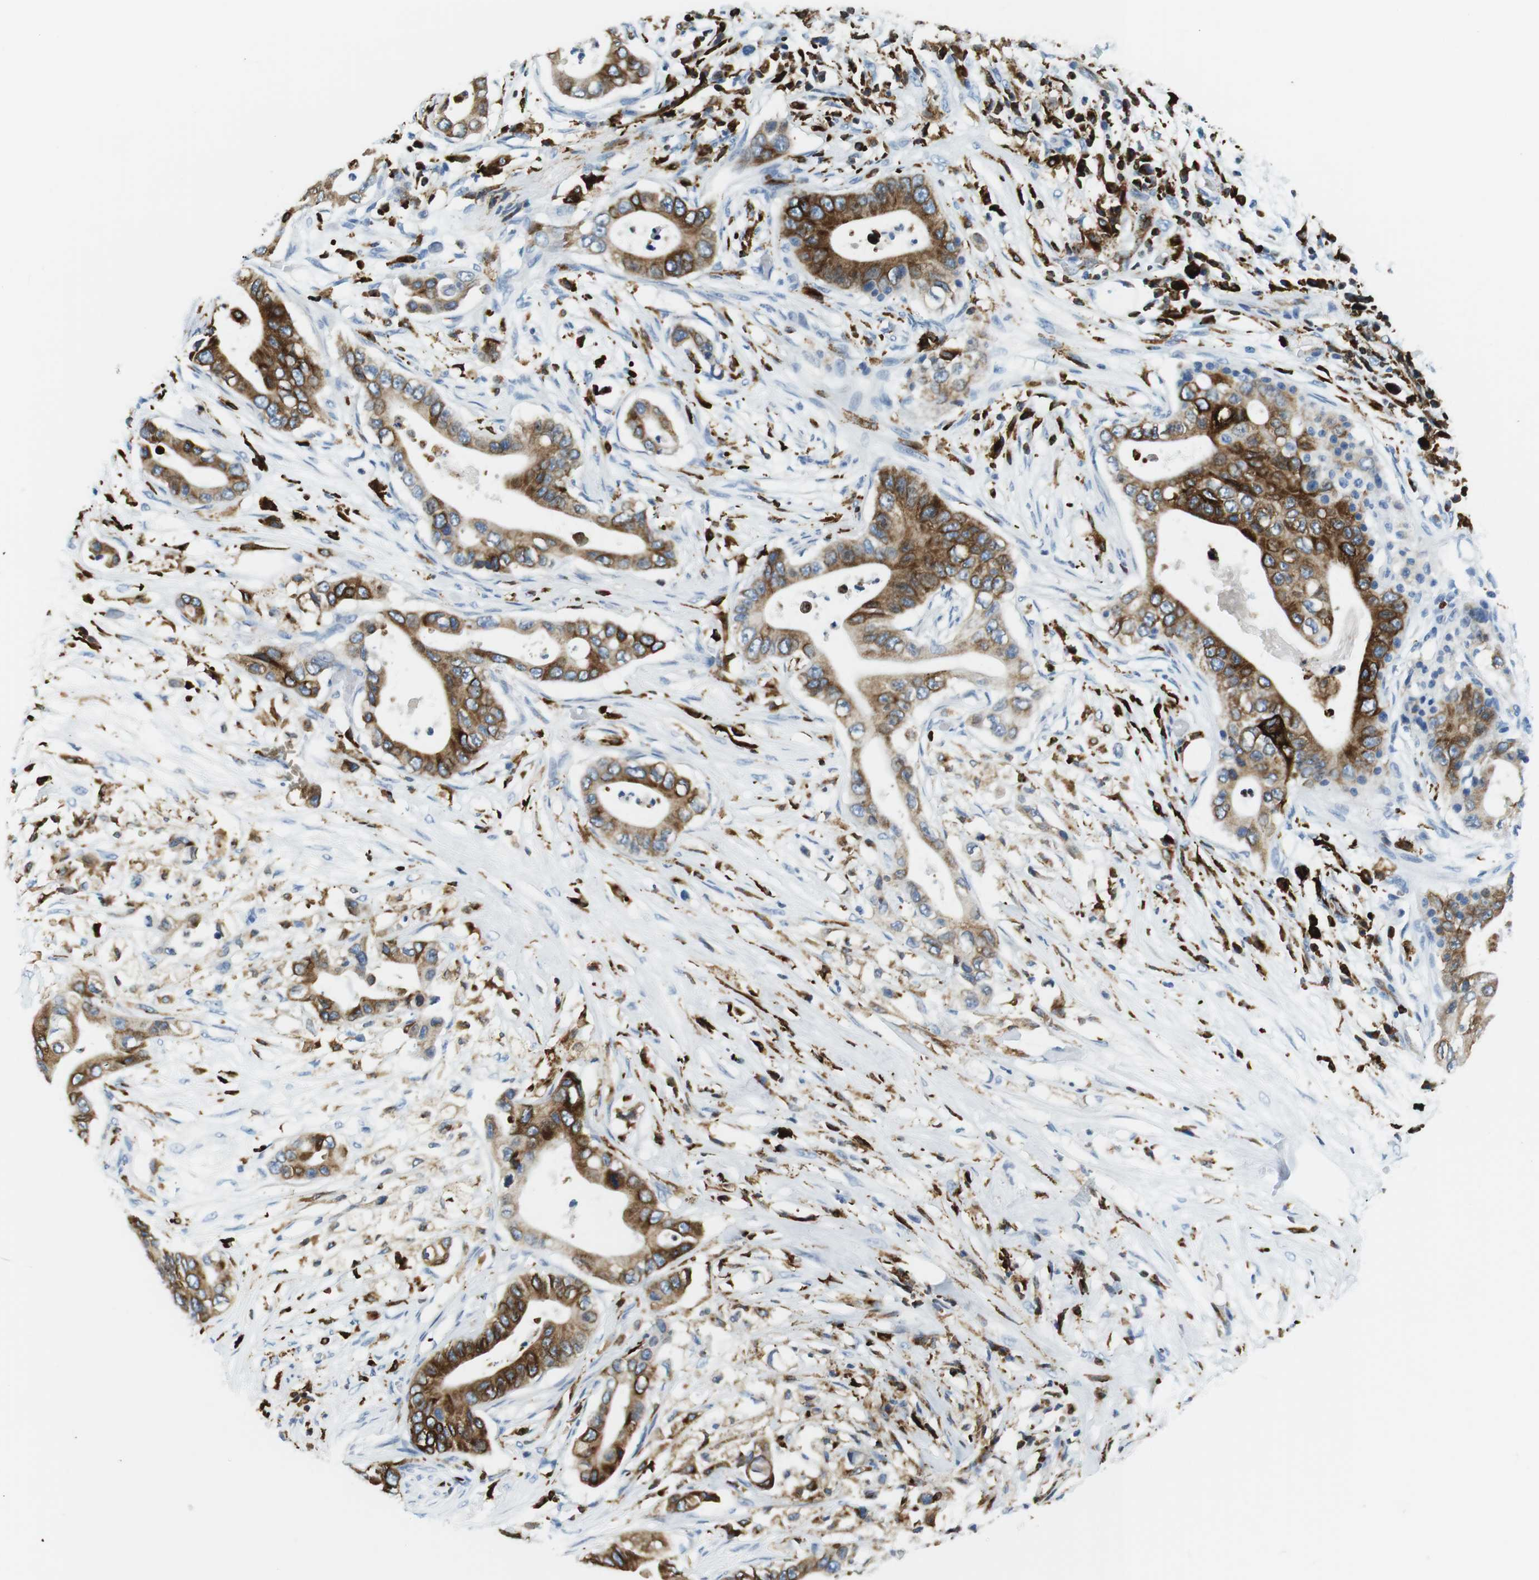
{"staining": {"intensity": "moderate", "quantity": "25%-75%", "location": "cytoplasmic/membranous"}, "tissue": "pancreatic cancer", "cell_type": "Tumor cells", "image_type": "cancer", "snomed": [{"axis": "morphology", "description": "Adenocarcinoma, NOS"}, {"axis": "topography", "description": "Pancreas"}], "caption": "Immunohistochemistry image of neoplastic tissue: human adenocarcinoma (pancreatic) stained using immunohistochemistry (IHC) exhibits medium levels of moderate protein expression localized specifically in the cytoplasmic/membranous of tumor cells, appearing as a cytoplasmic/membranous brown color.", "gene": "CIITA", "patient": {"sex": "male", "age": 77}}